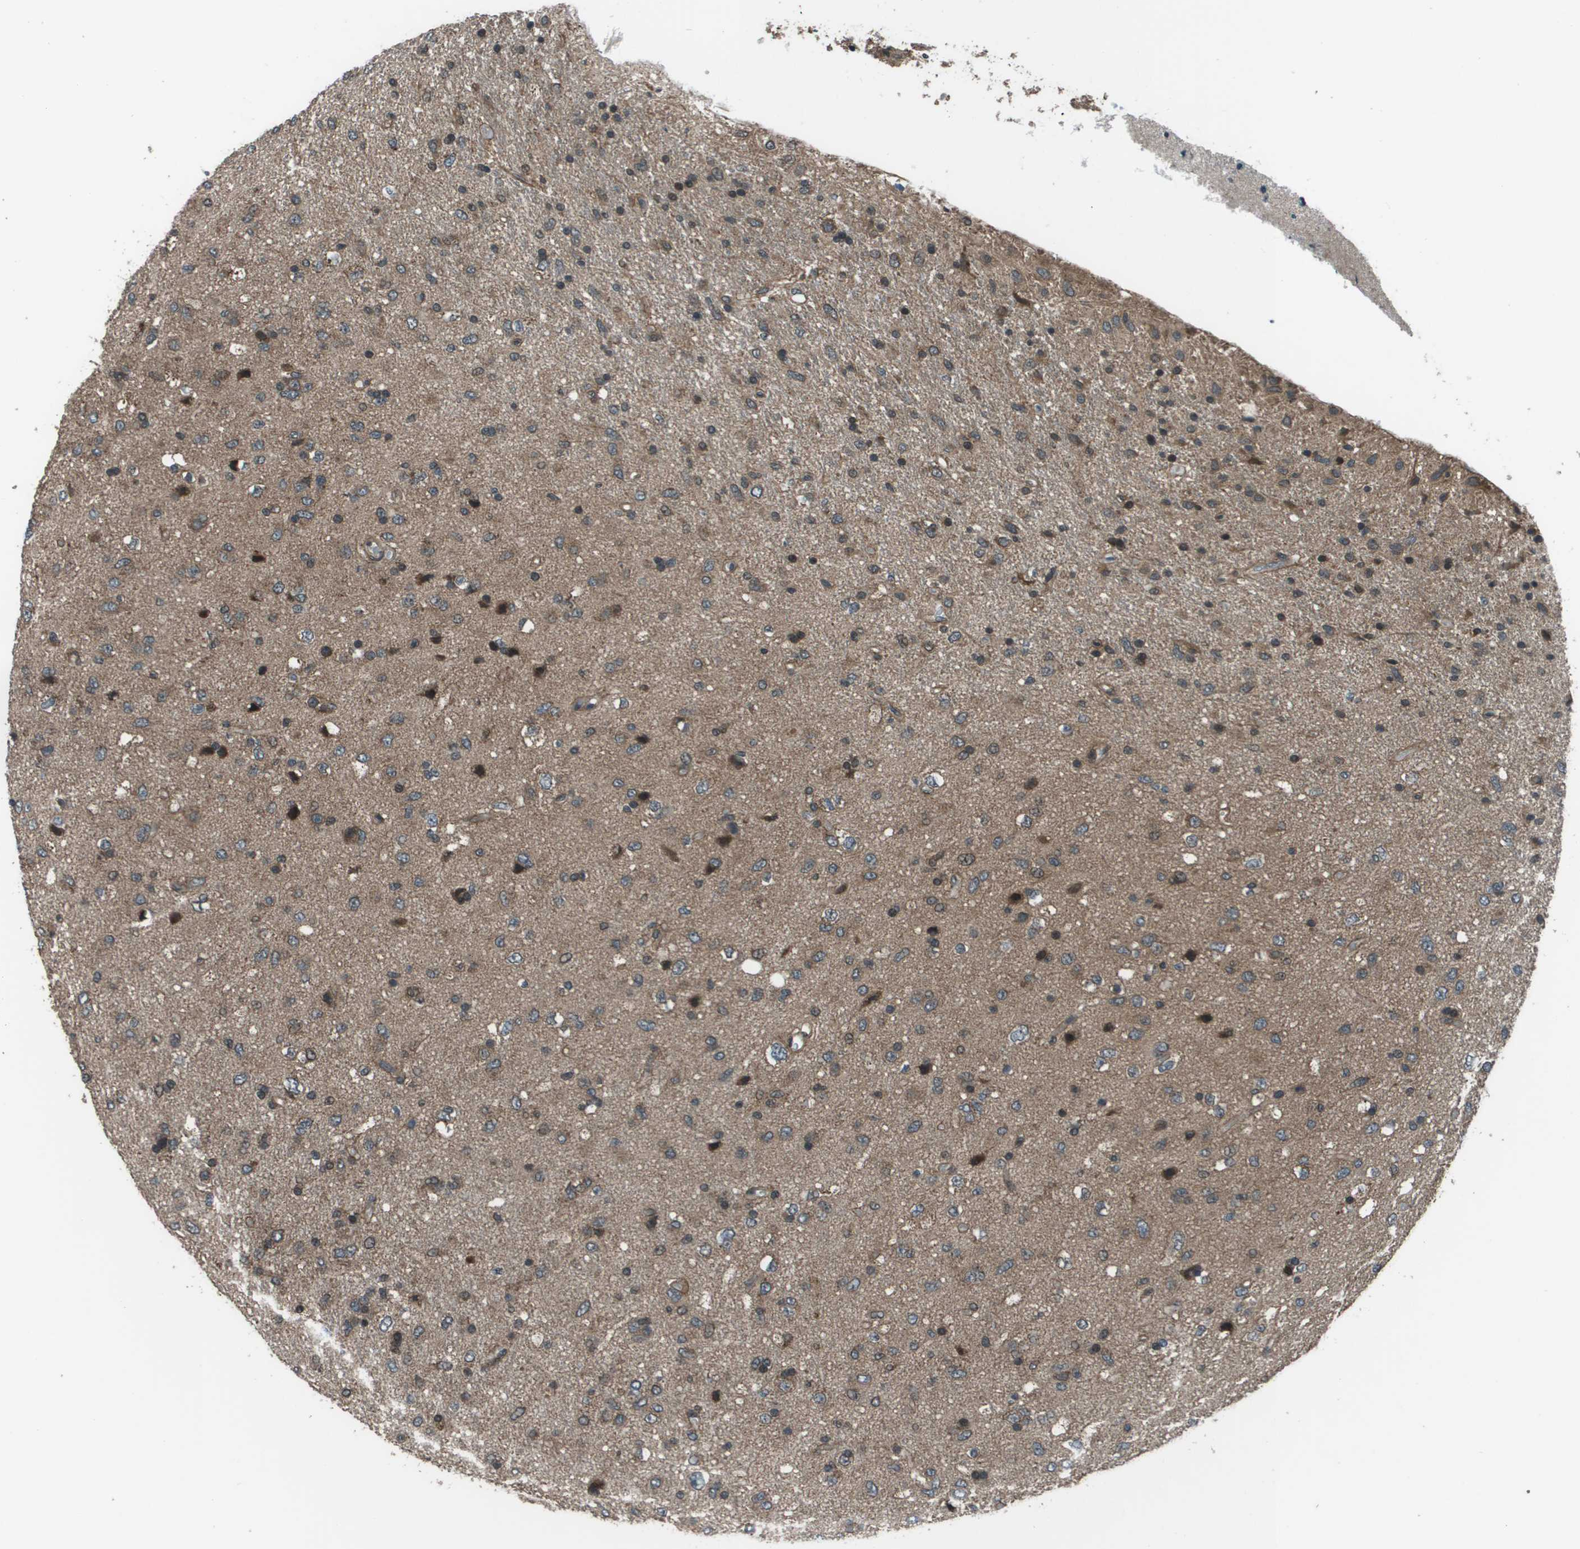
{"staining": {"intensity": "moderate", "quantity": "25%-75%", "location": "cytoplasmic/membranous"}, "tissue": "glioma", "cell_type": "Tumor cells", "image_type": "cancer", "snomed": [{"axis": "morphology", "description": "Glioma, malignant, Low grade"}, {"axis": "topography", "description": "Brain"}], "caption": "A brown stain labels moderate cytoplasmic/membranous positivity of a protein in human glioma tumor cells.", "gene": "PPFIA1", "patient": {"sex": "male", "age": 77}}